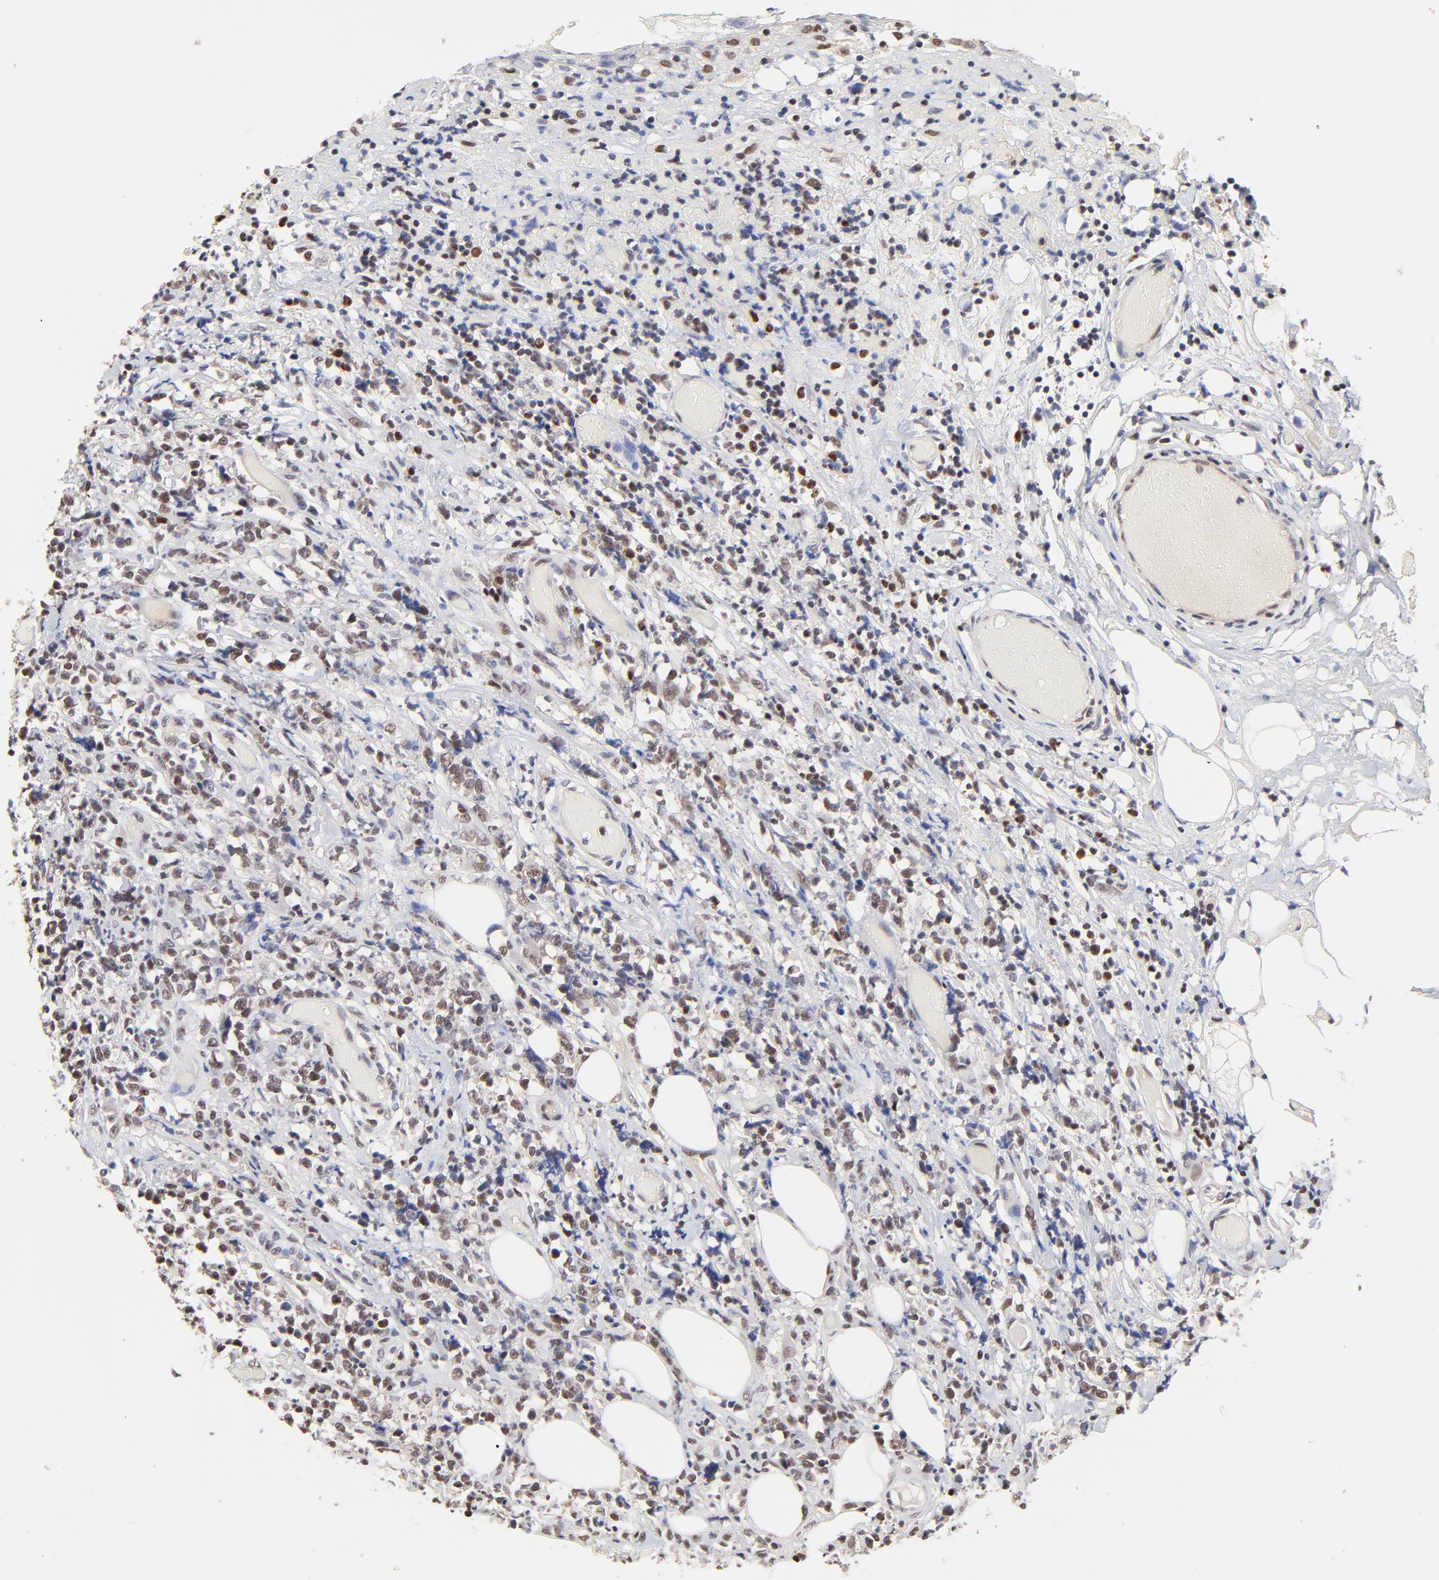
{"staining": {"intensity": "weak", "quantity": ">75%", "location": "nuclear"}, "tissue": "lymphoma", "cell_type": "Tumor cells", "image_type": "cancer", "snomed": [{"axis": "morphology", "description": "Malignant lymphoma, non-Hodgkin's type, High grade"}, {"axis": "topography", "description": "Colon"}], "caption": "High-grade malignant lymphoma, non-Hodgkin's type stained with immunohistochemistry (IHC) displays weak nuclear expression in approximately >75% of tumor cells. The protein is shown in brown color, while the nuclei are stained blue.", "gene": "DSN1", "patient": {"sex": "male", "age": 82}}